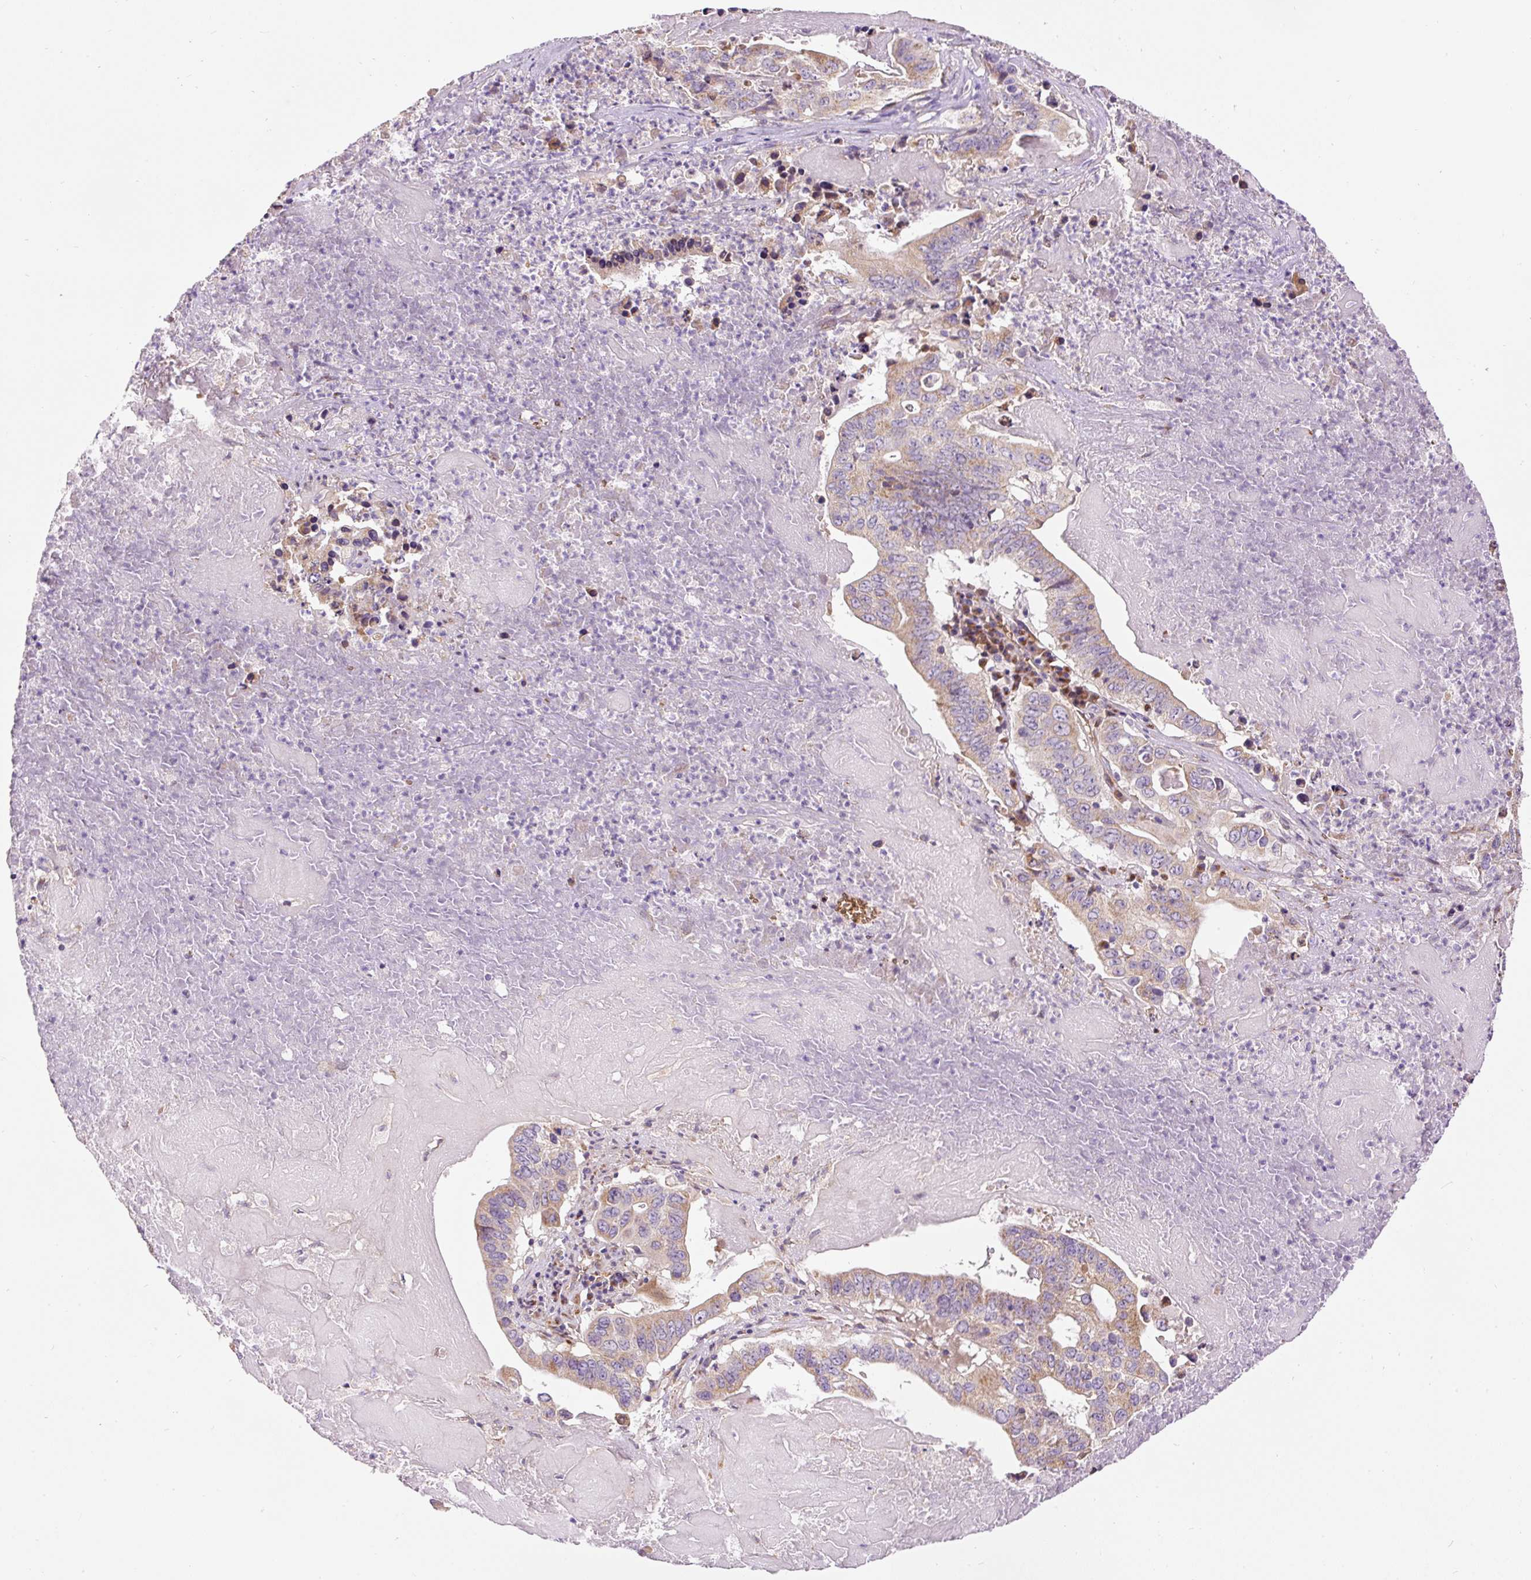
{"staining": {"intensity": "moderate", "quantity": "25%-75%", "location": "cytoplasmic/membranous"}, "tissue": "lung cancer", "cell_type": "Tumor cells", "image_type": "cancer", "snomed": [{"axis": "morphology", "description": "Adenocarcinoma, NOS"}, {"axis": "topography", "description": "Lung"}], "caption": "About 25%-75% of tumor cells in human lung adenocarcinoma exhibit moderate cytoplasmic/membranous protein staining as visualized by brown immunohistochemical staining.", "gene": "PRRC2A", "patient": {"sex": "female", "age": 60}}